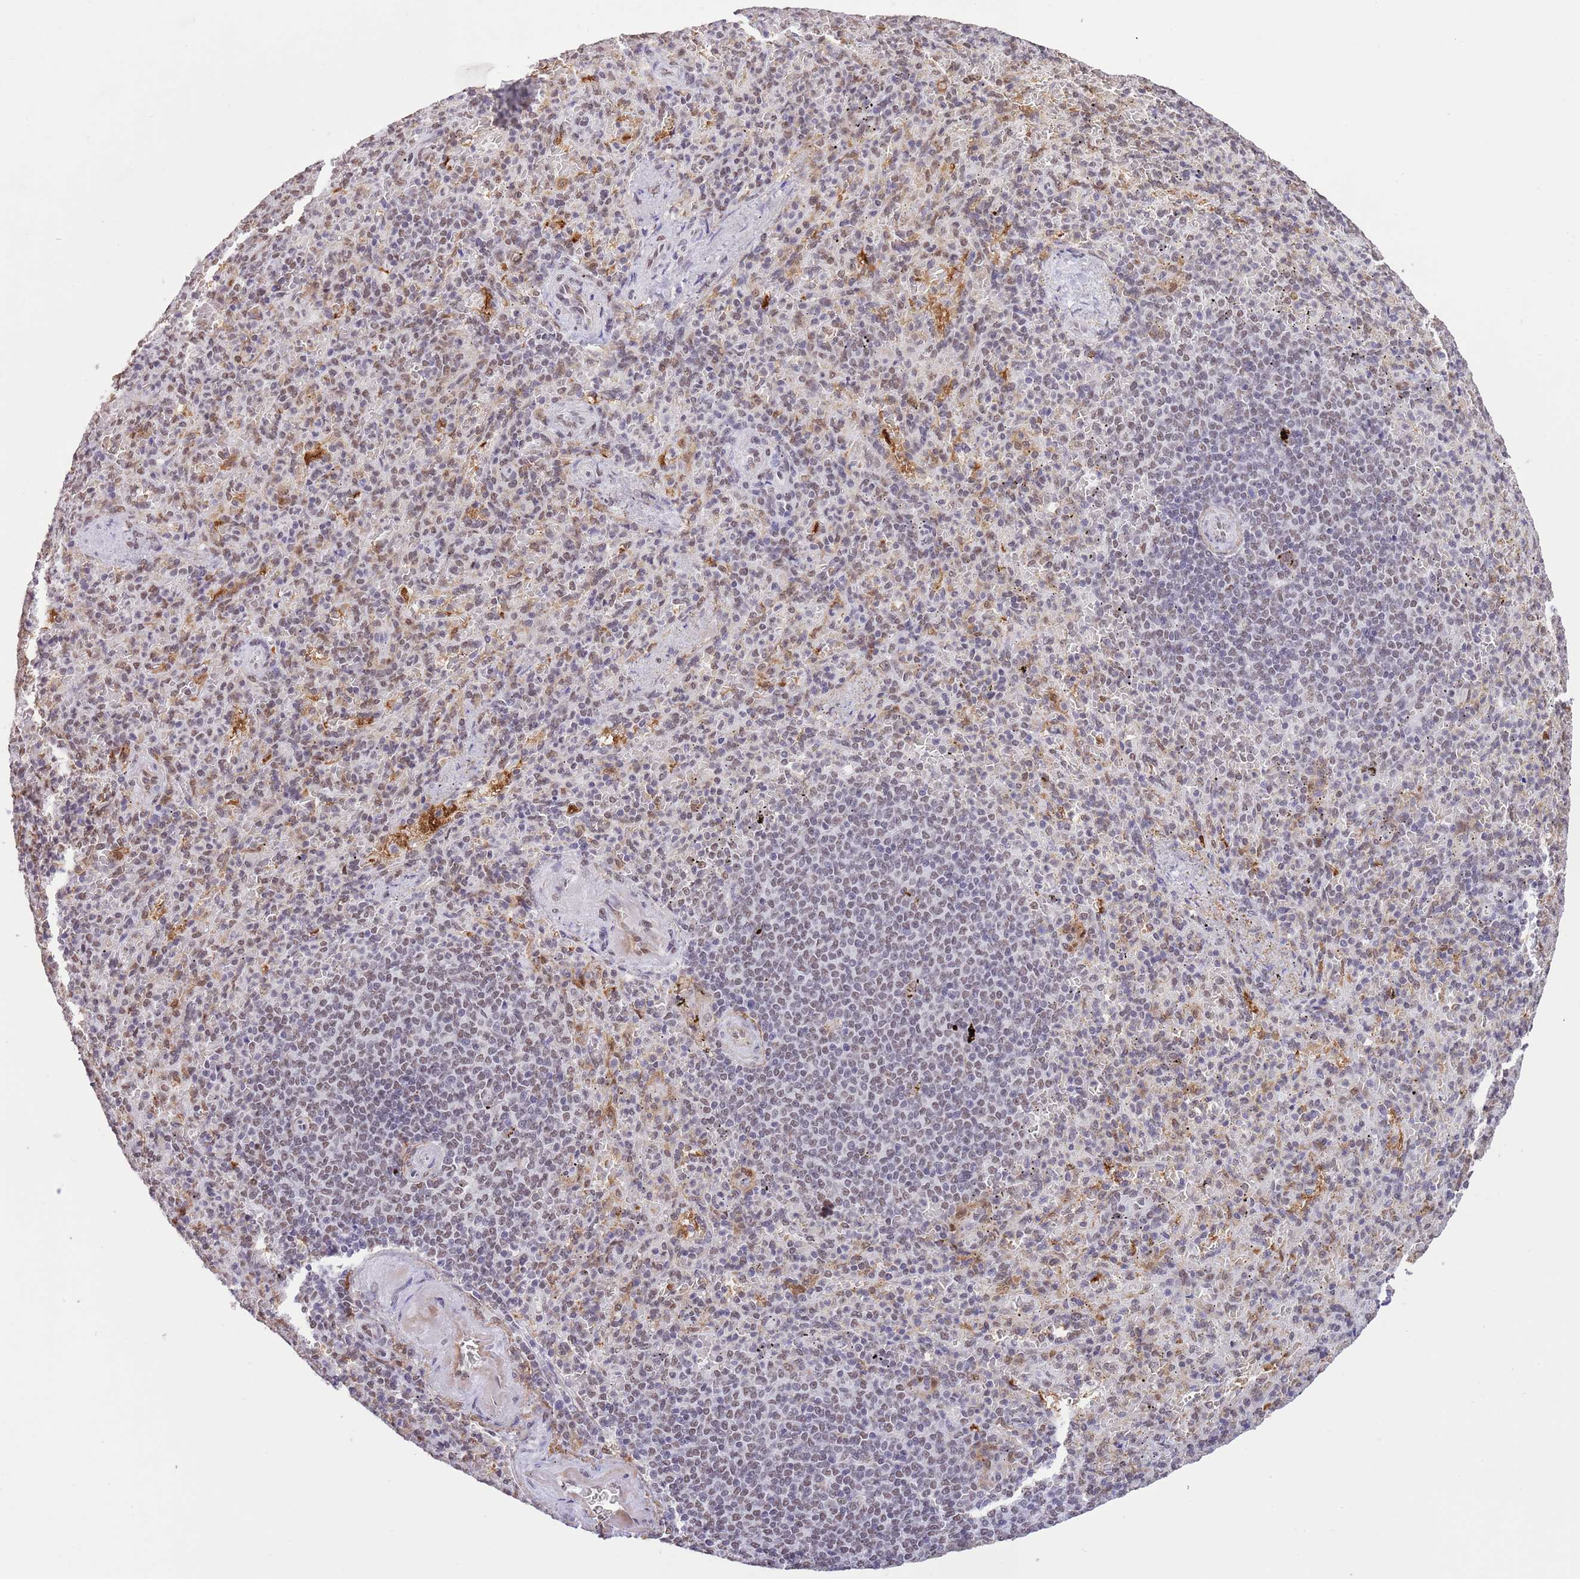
{"staining": {"intensity": "weak", "quantity": "25%-75%", "location": "cytoplasmic/membranous"}, "tissue": "spleen", "cell_type": "Cells in red pulp", "image_type": "normal", "snomed": [{"axis": "morphology", "description": "Normal tissue, NOS"}, {"axis": "topography", "description": "Spleen"}], "caption": "This is an image of immunohistochemistry staining of unremarkable spleen, which shows weak expression in the cytoplasmic/membranous of cells in red pulp.", "gene": "TRIM32", "patient": {"sex": "female", "age": 74}}